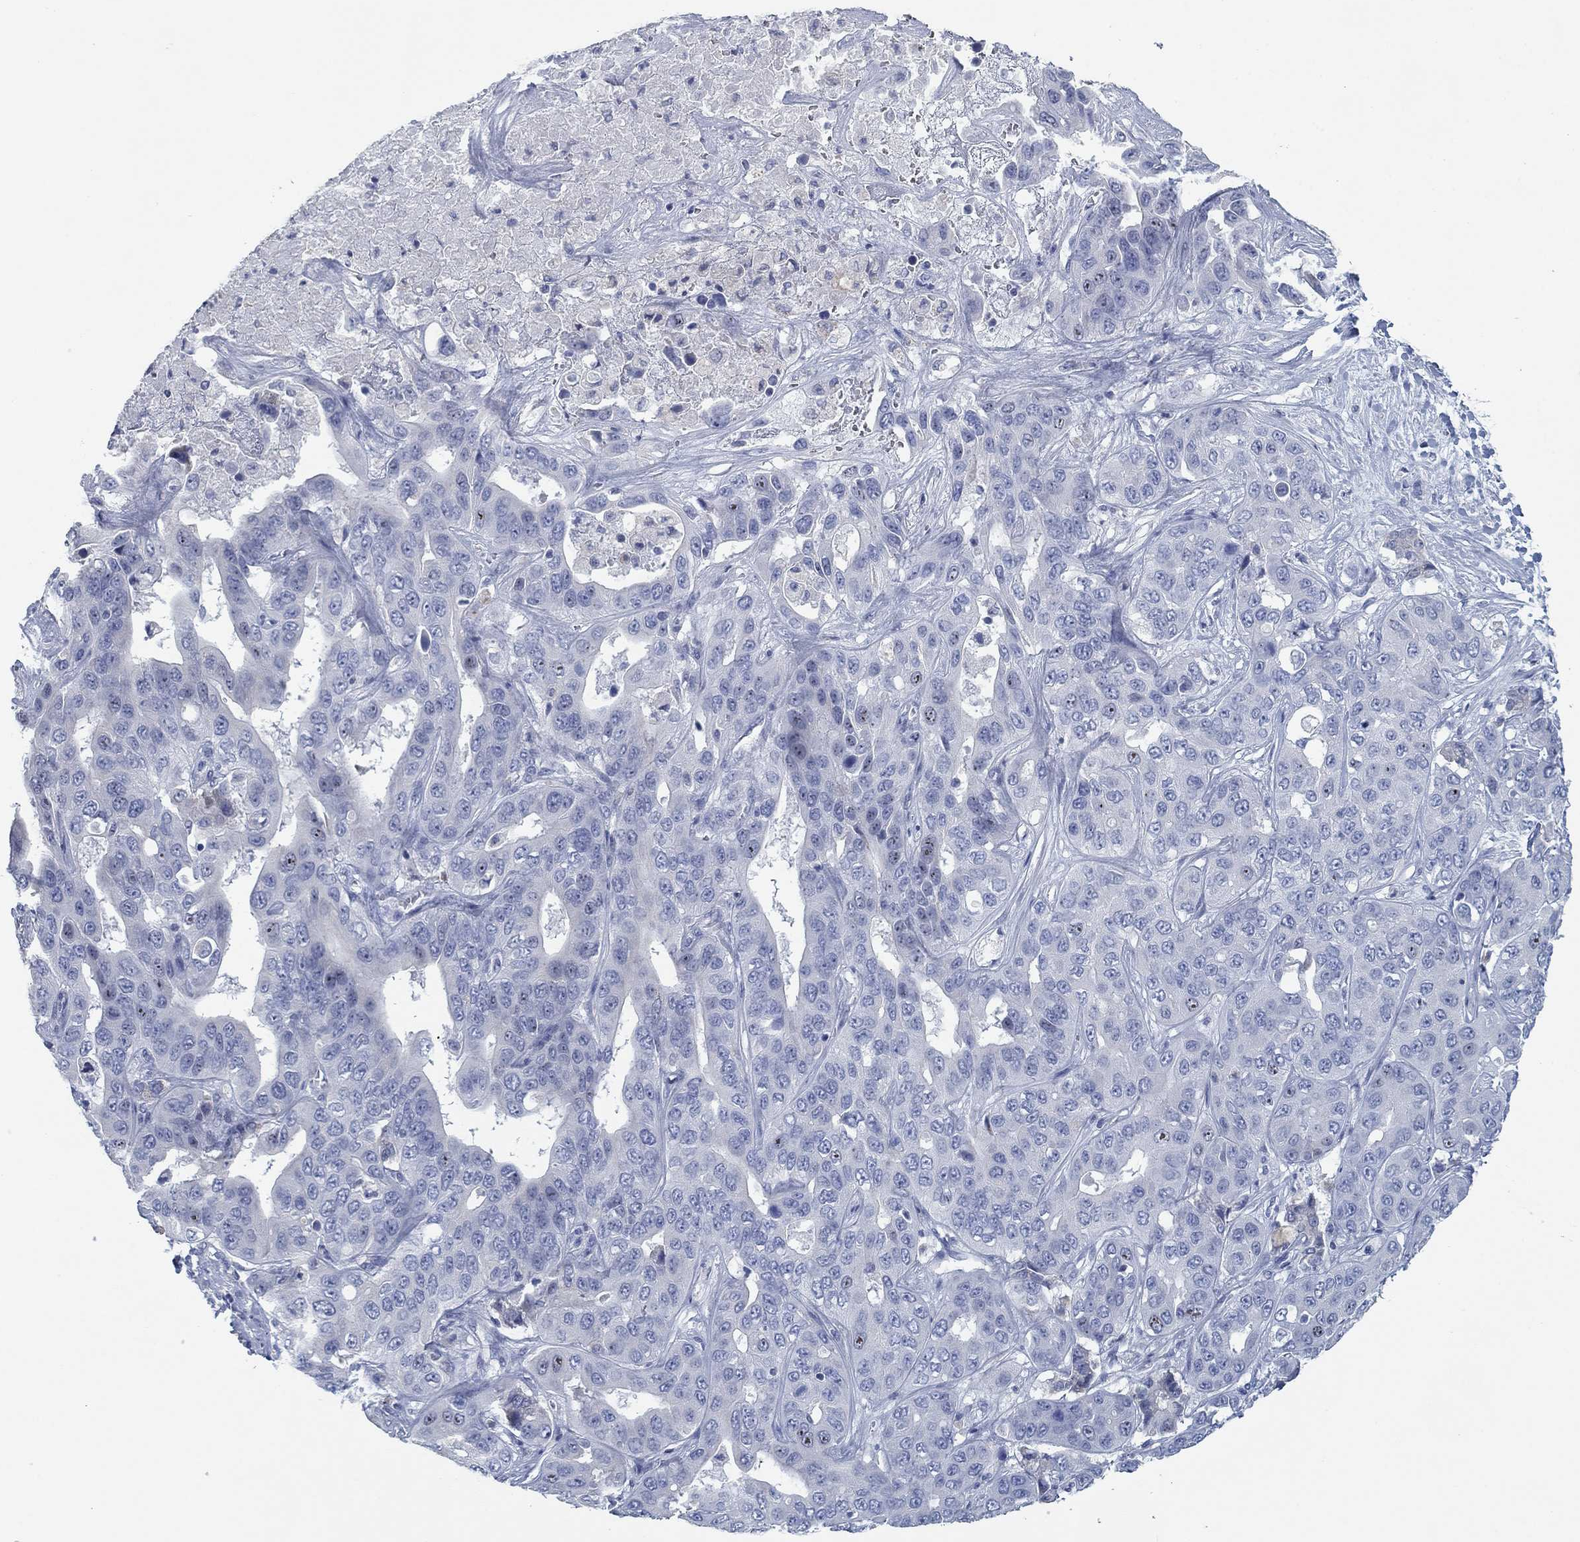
{"staining": {"intensity": "negative", "quantity": "none", "location": "none"}, "tissue": "liver cancer", "cell_type": "Tumor cells", "image_type": "cancer", "snomed": [{"axis": "morphology", "description": "Cholangiocarcinoma"}, {"axis": "topography", "description": "Liver"}], "caption": "Immunohistochemistry of human liver cancer (cholangiocarcinoma) demonstrates no staining in tumor cells. (DAB (3,3'-diaminobenzidine) IHC, high magnification).", "gene": "APOC3", "patient": {"sex": "female", "age": 52}}